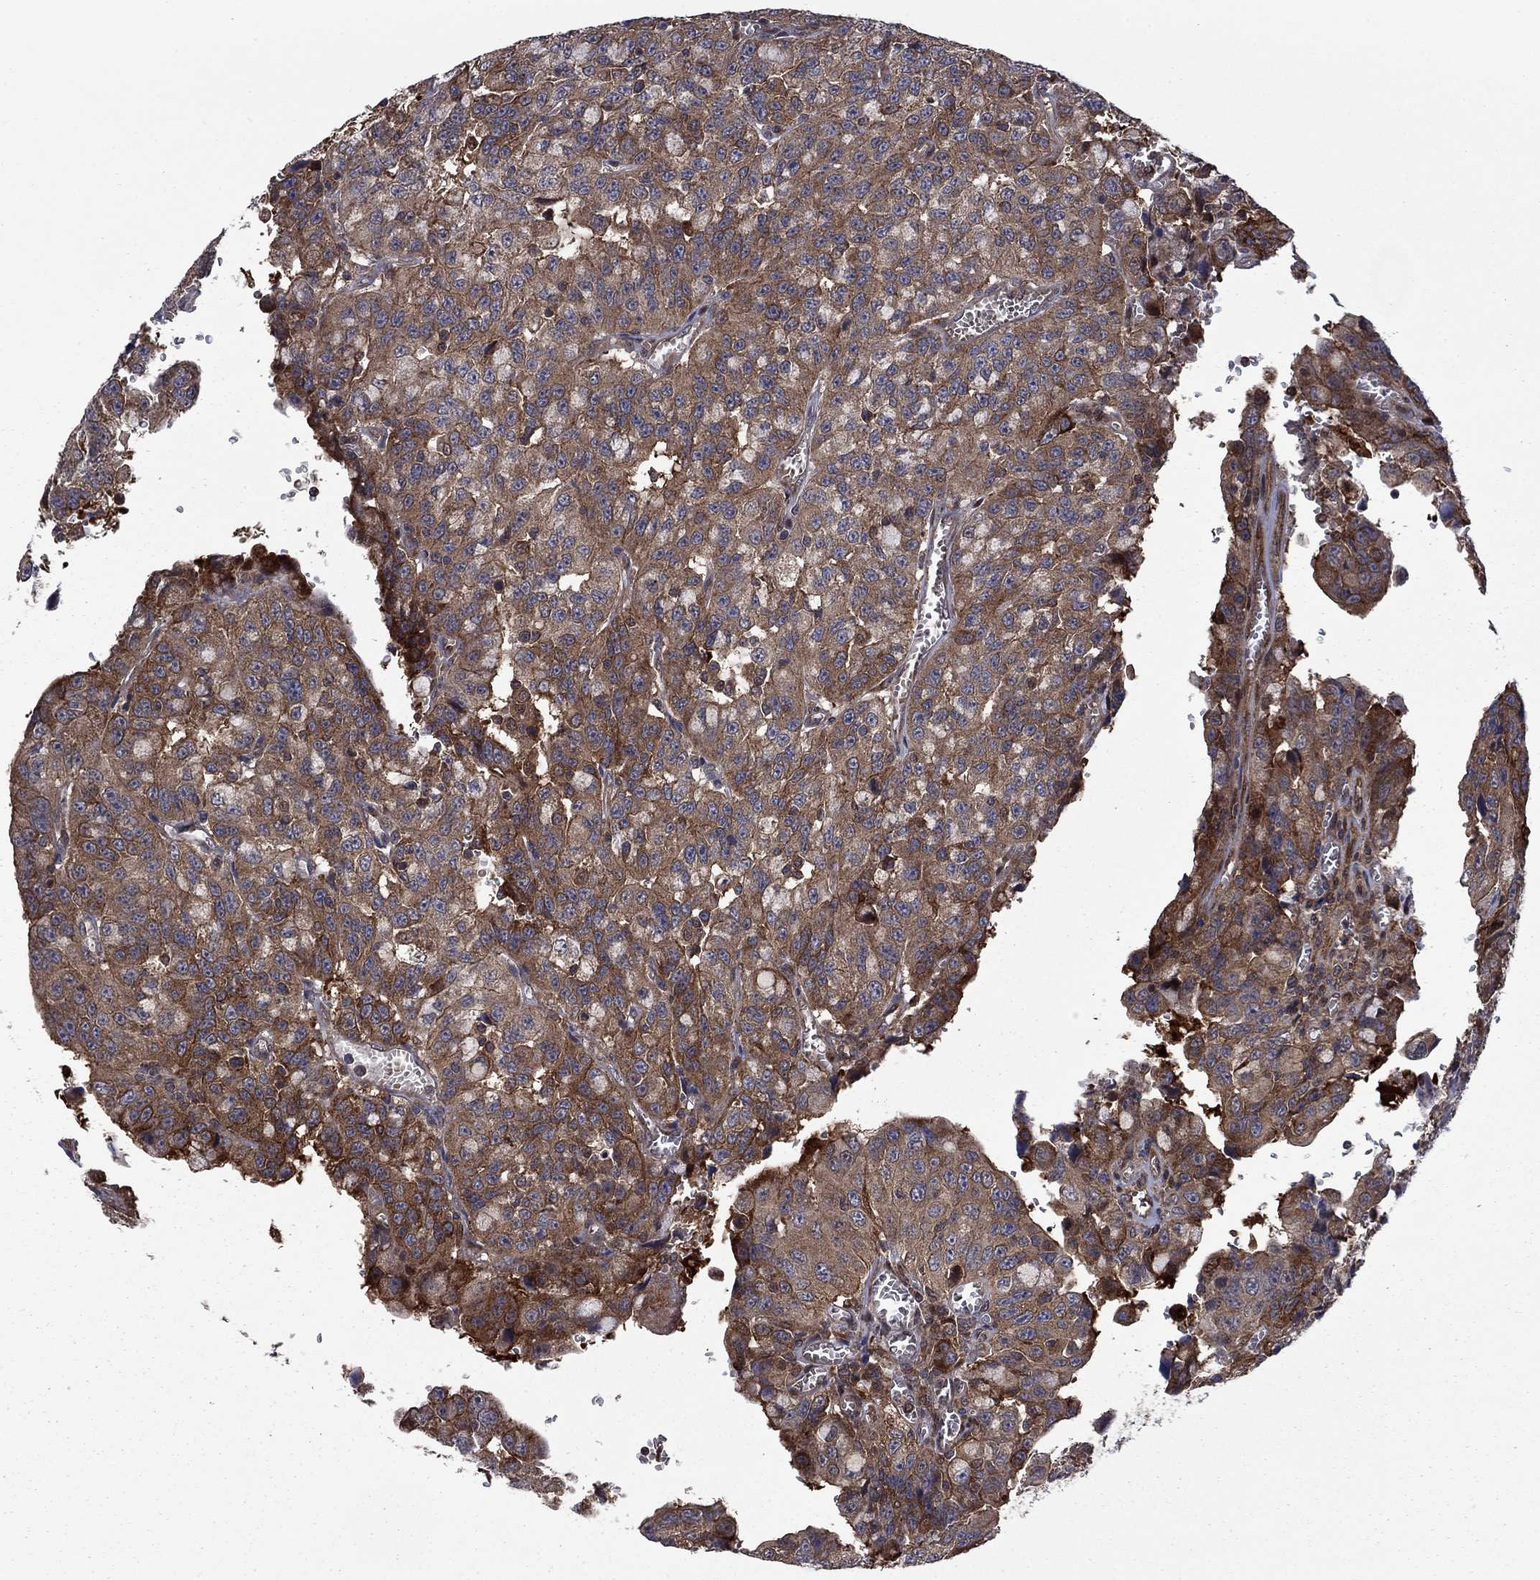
{"staining": {"intensity": "moderate", "quantity": ">75%", "location": "cytoplasmic/membranous"}, "tissue": "urothelial cancer", "cell_type": "Tumor cells", "image_type": "cancer", "snomed": [{"axis": "morphology", "description": "Urothelial carcinoma, NOS"}, {"axis": "morphology", "description": "Urothelial carcinoma, High grade"}, {"axis": "topography", "description": "Urinary bladder"}], "caption": "High-grade urothelial carcinoma stained with DAB (3,3'-diaminobenzidine) immunohistochemistry exhibits medium levels of moderate cytoplasmic/membranous positivity in approximately >75% of tumor cells. The protein is shown in brown color, while the nuclei are stained blue.", "gene": "HDAC4", "patient": {"sex": "female", "age": 73}}